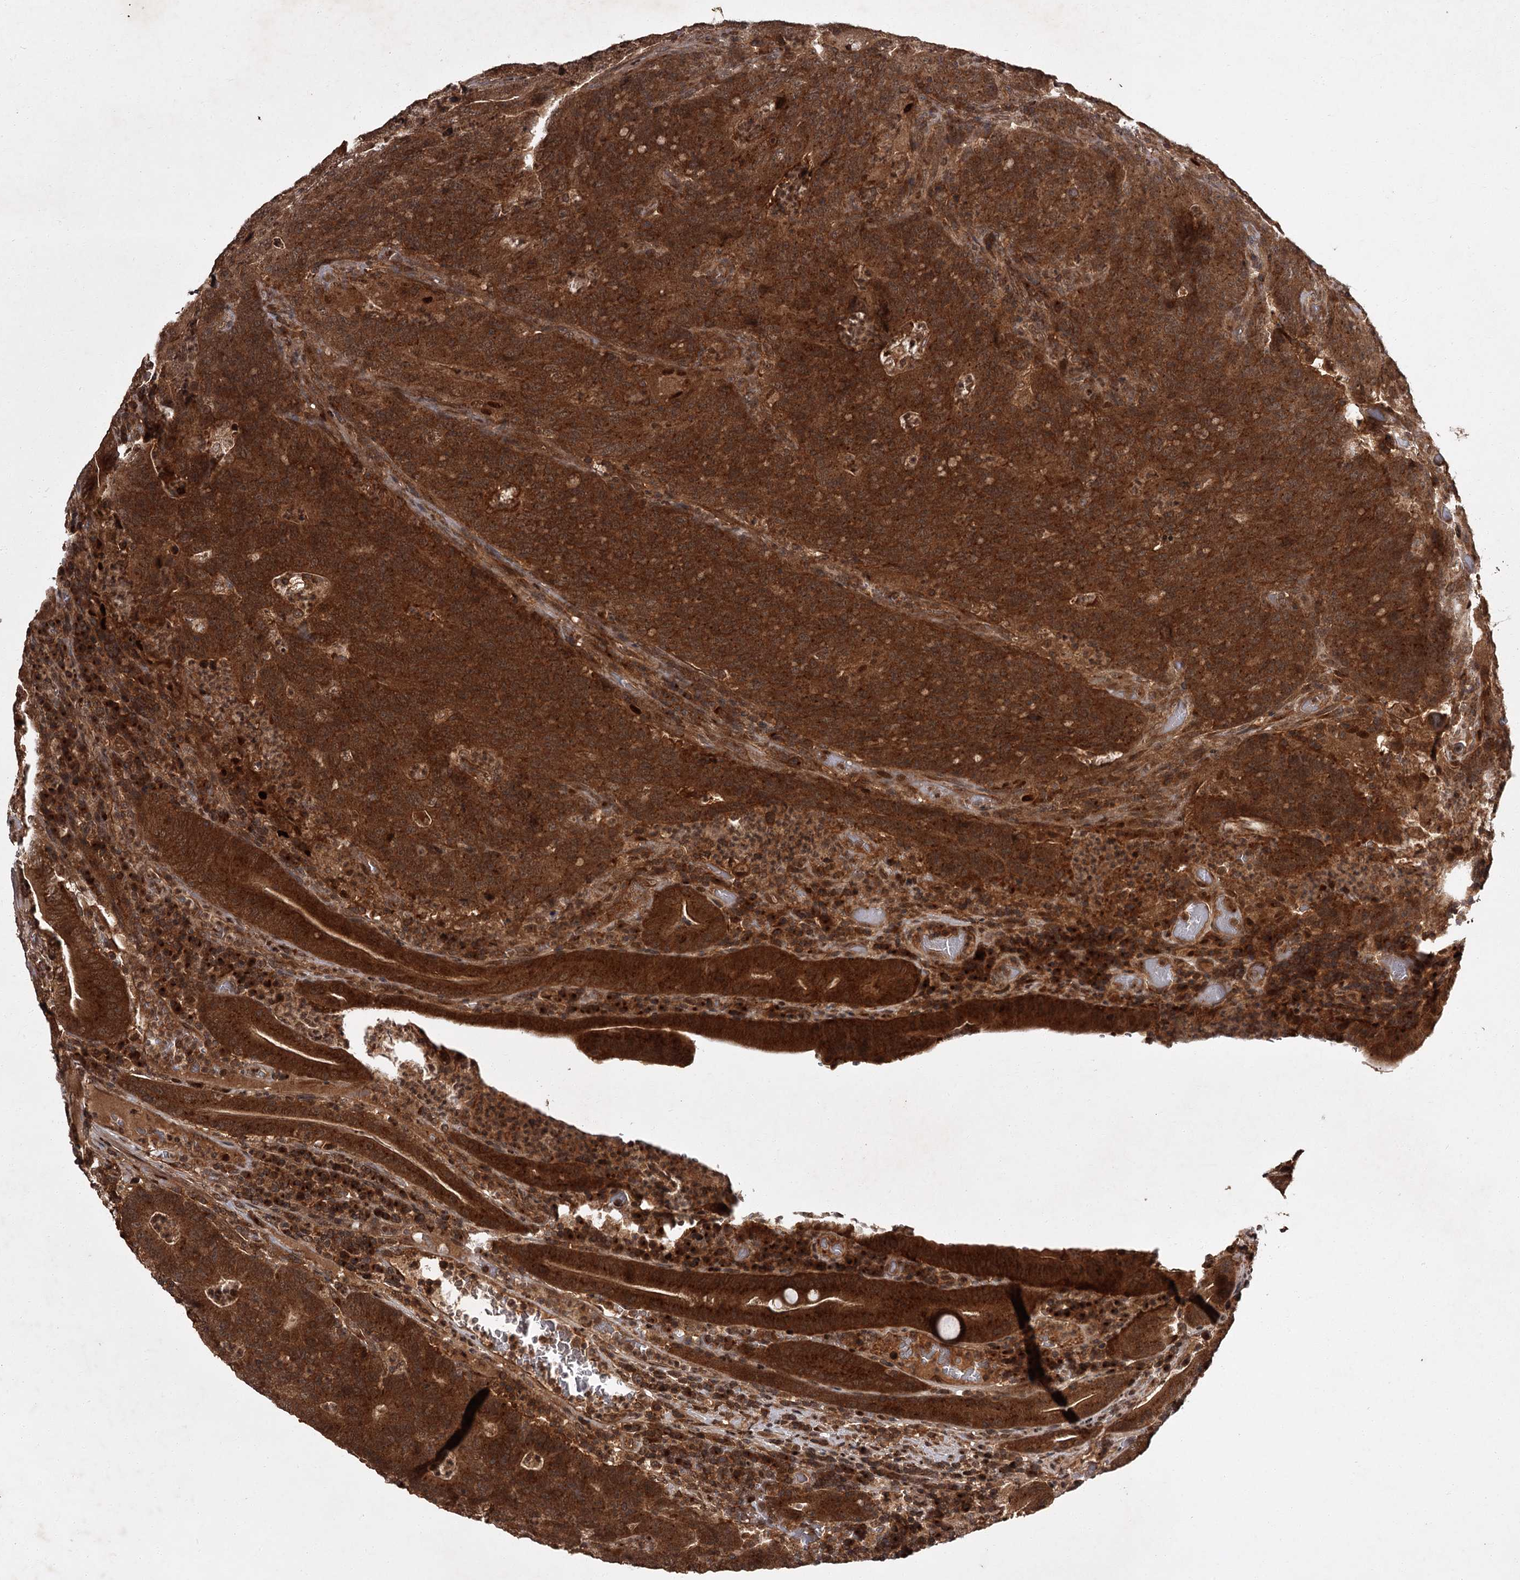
{"staining": {"intensity": "strong", "quantity": ">75%", "location": "cytoplasmic/membranous"}, "tissue": "colorectal cancer", "cell_type": "Tumor cells", "image_type": "cancer", "snomed": [{"axis": "morphology", "description": "Normal tissue, NOS"}, {"axis": "morphology", "description": "Adenocarcinoma, NOS"}, {"axis": "topography", "description": "Colon"}], "caption": "Strong cytoplasmic/membranous positivity for a protein is seen in approximately >75% of tumor cells of colorectal cancer using immunohistochemistry (IHC).", "gene": "TBC1D23", "patient": {"sex": "female", "age": 75}}